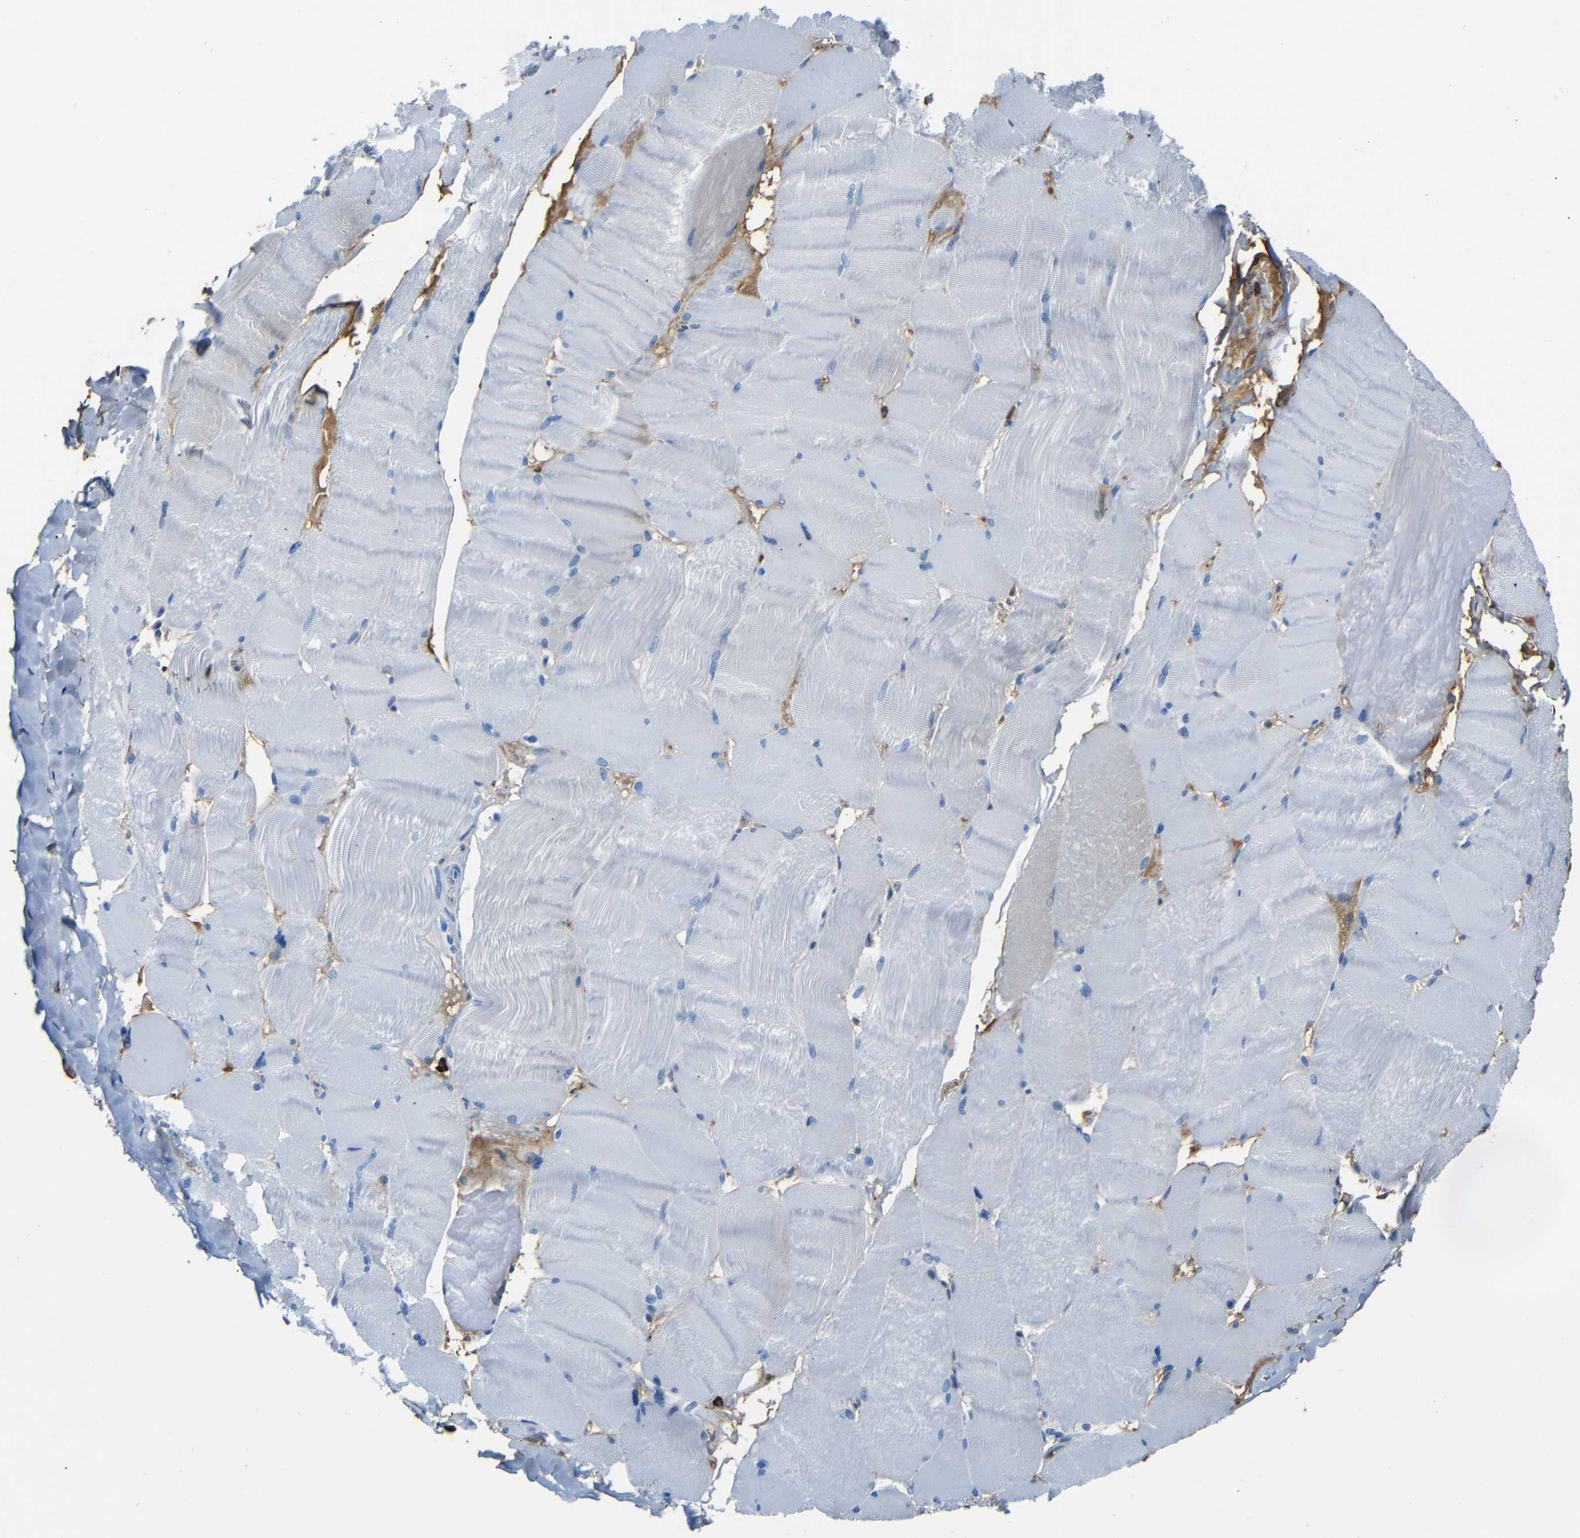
{"staining": {"intensity": "negative", "quantity": "none", "location": "none"}, "tissue": "skeletal muscle", "cell_type": "Myocytes", "image_type": "normal", "snomed": [{"axis": "morphology", "description": "Normal tissue, NOS"}, {"axis": "topography", "description": "Skin"}, {"axis": "topography", "description": "Skeletal muscle"}], "caption": "Myocytes show no significant protein expression in benign skeletal muscle. (DAB (3,3'-diaminobenzidine) immunohistochemistry visualized using brightfield microscopy, high magnification).", "gene": "SERPINA1", "patient": {"sex": "male", "age": 83}}